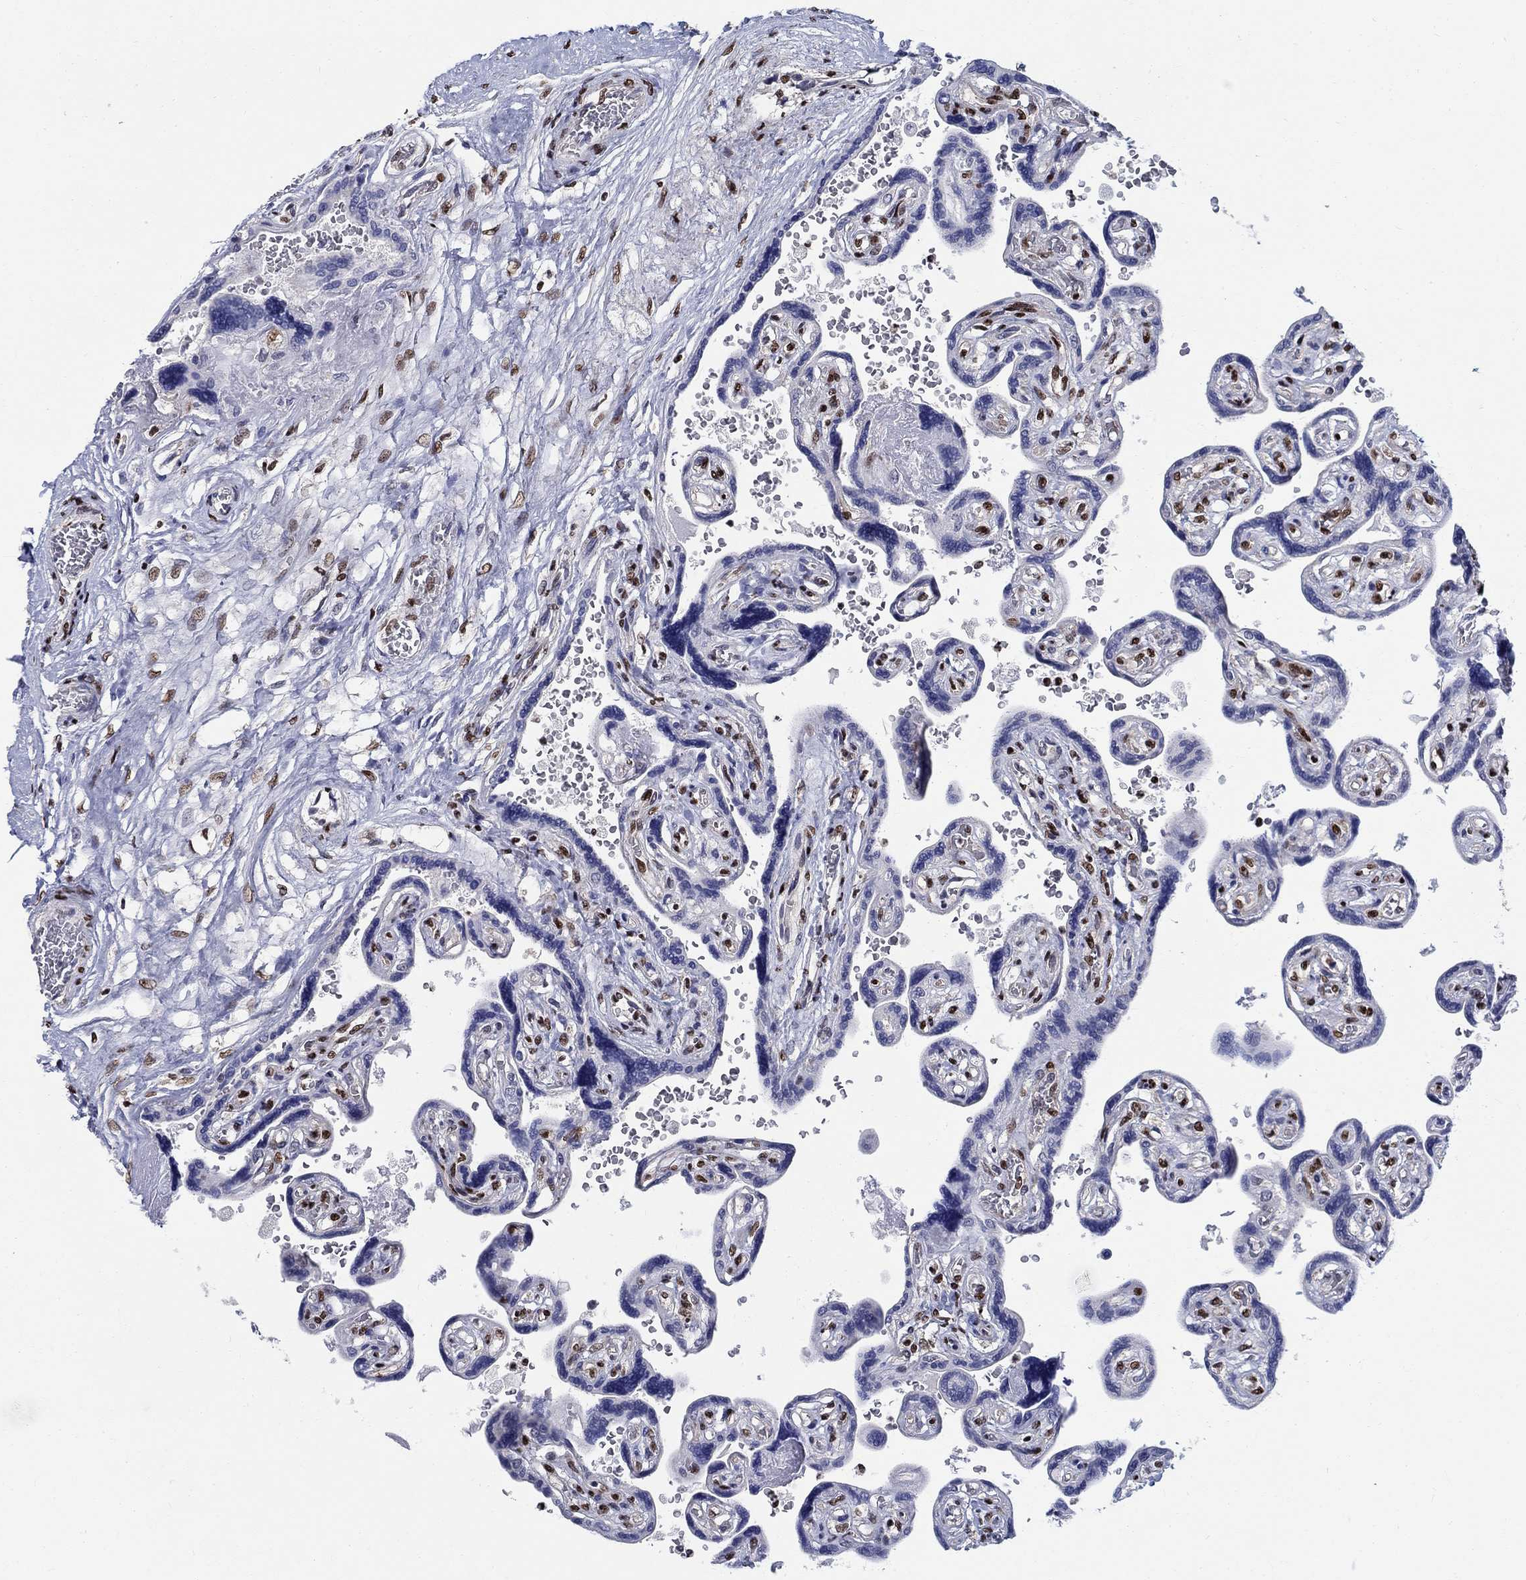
{"staining": {"intensity": "strong", "quantity": "25%-75%", "location": "nuclear"}, "tissue": "placenta", "cell_type": "Decidual cells", "image_type": "normal", "snomed": [{"axis": "morphology", "description": "Normal tissue, NOS"}, {"axis": "topography", "description": "Placenta"}], "caption": "High-magnification brightfield microscopy of unremarkable placenta stained with DAB (3,3'-diaminobenzidine) (brown) and counterstained with hematoxylin (blue). decidual cells exhibit strong nuclear expression is appreciated in approximately25%-75% of cells.", "gene": "FBXO16", "patient": {"sex": "female", "age": 32}}